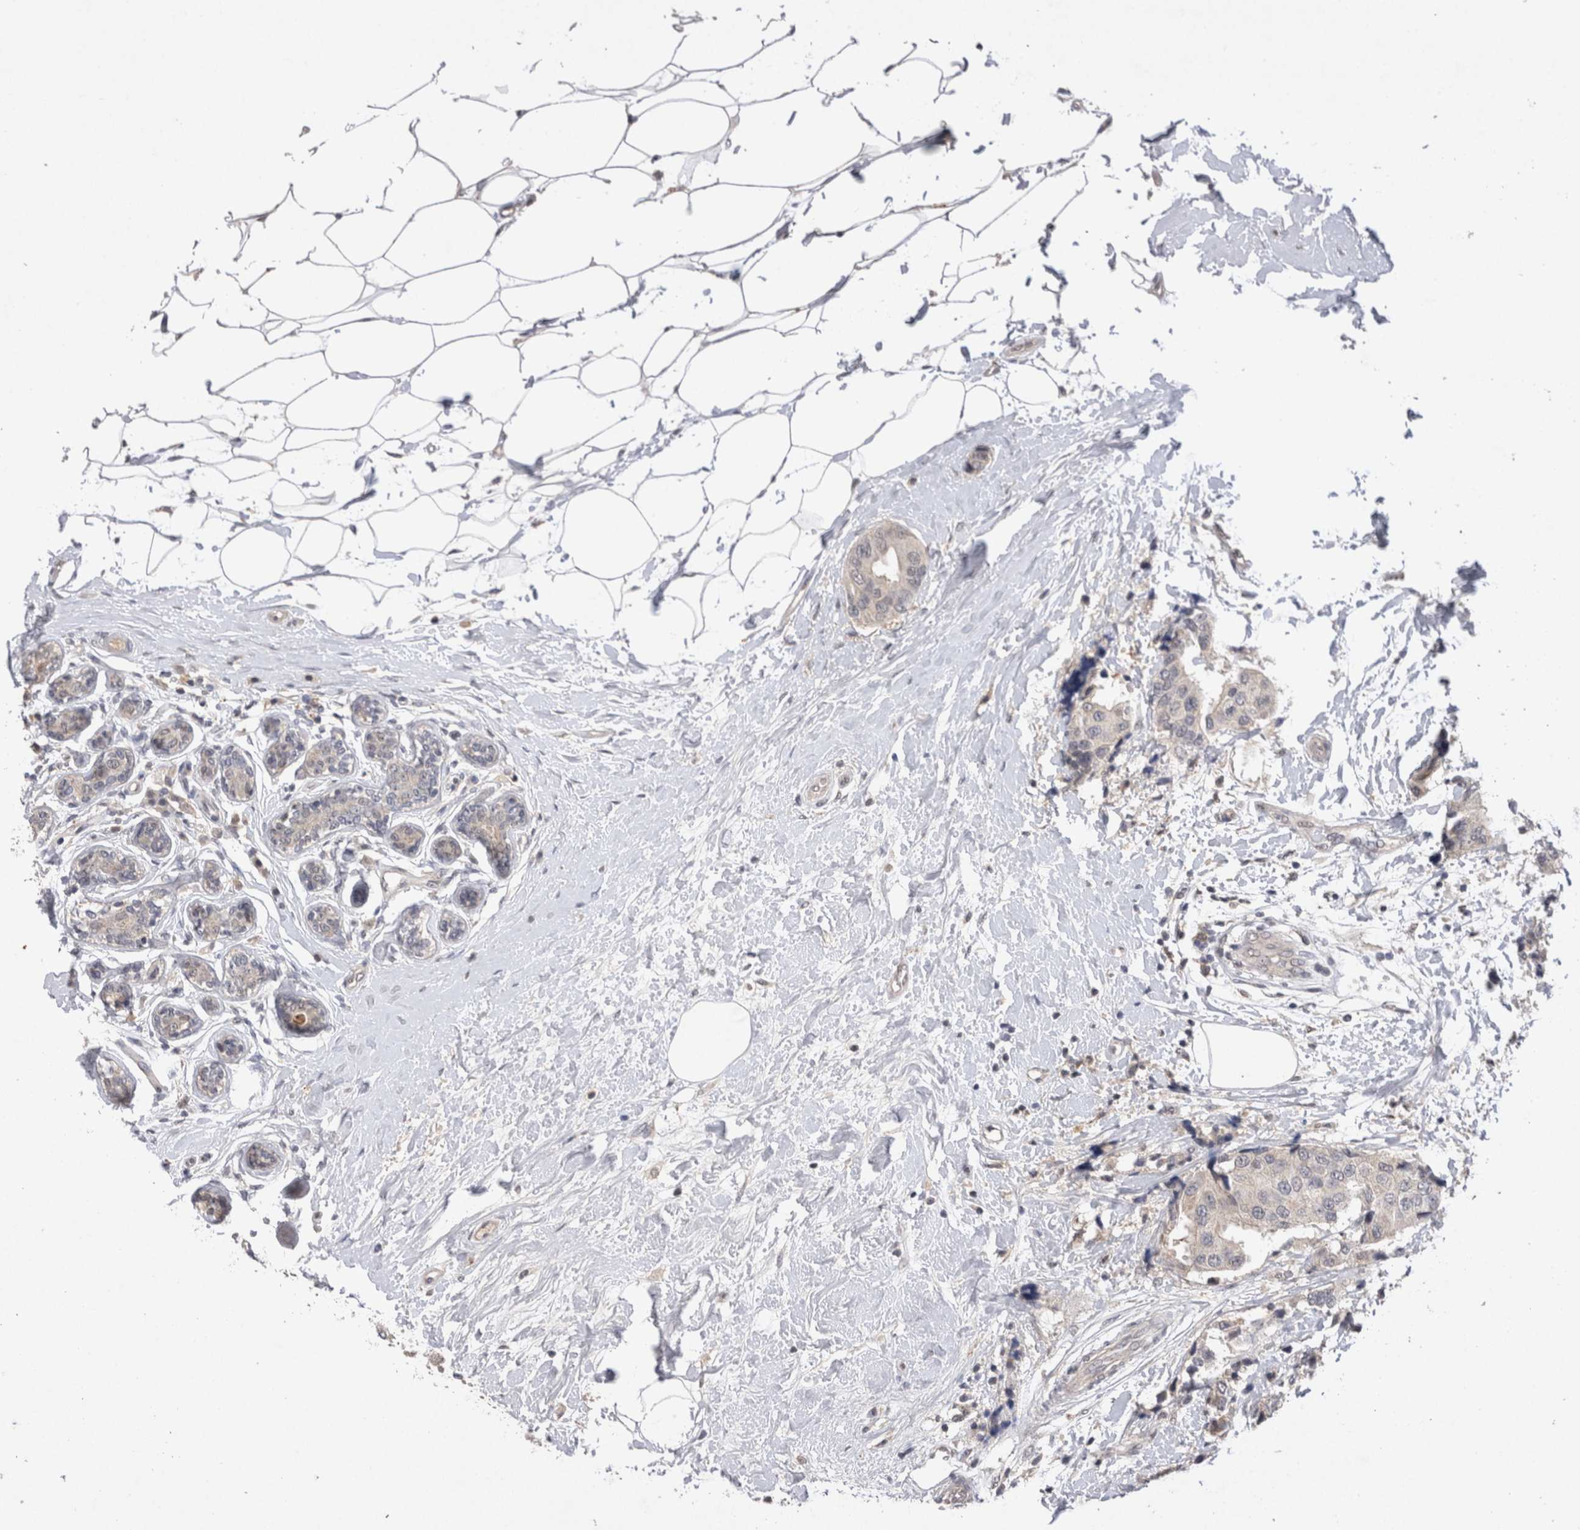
{"staining": {"intensity": "negative", "quantity": "none", "location": "none"}, "tissue": "breast cancer", "cell_type": "Tumor cells", "image_type": "cancer", "snomed": [{"axis": "morphology", "description": "Normal tissue, NOS"}, {"axis": "morphology", "description": "Duct carcinoma"}, {"axis": "topography", "description": "Breast"}], "caption": "Tumor cells show no significant protein positivity in infiltrating ductal carcinoma (breast).", "gene": "RASSF3", "patient": {"sex": "female", "age": 39}}